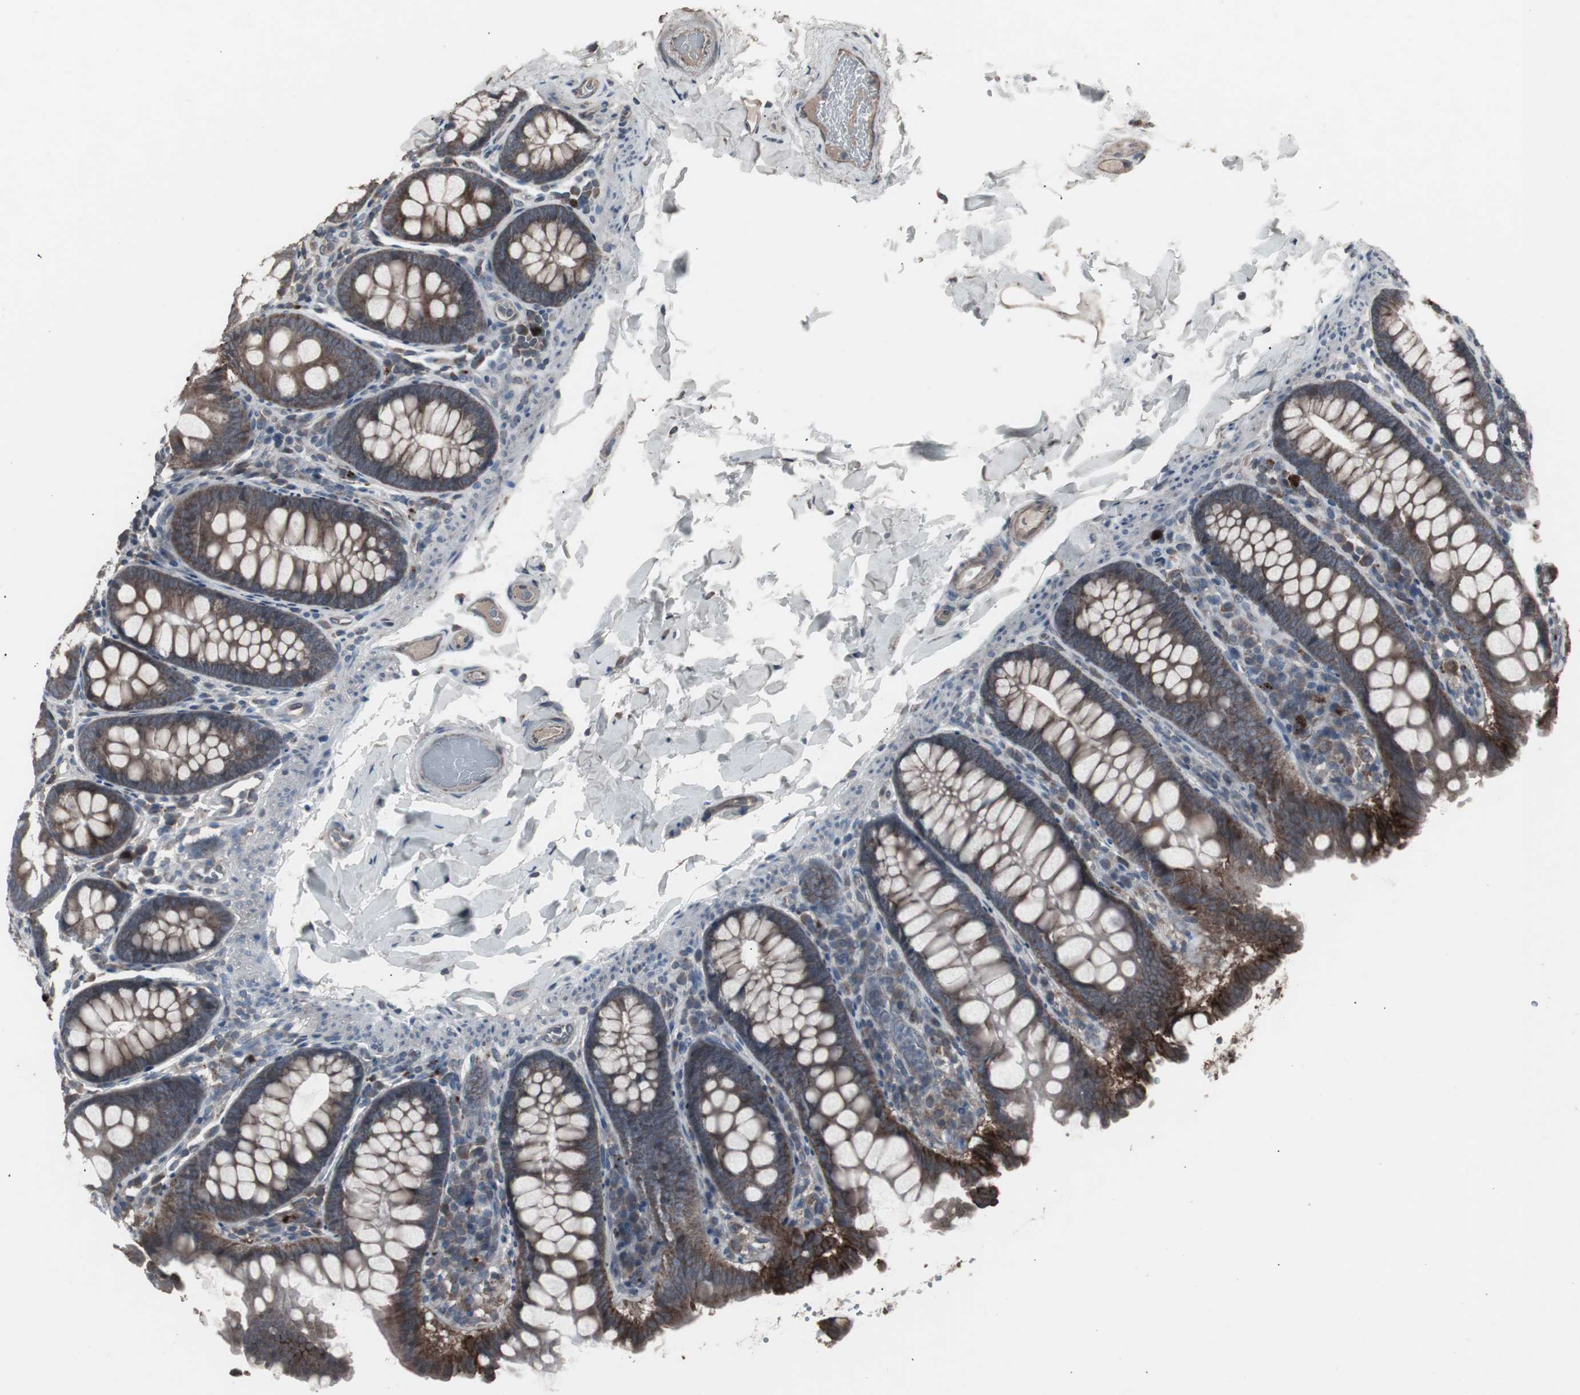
{"staining": {"intensity": "negative", "quantity": "none", "location": "none"}, "tissue": "colon", "cell_type": "Endothelial cells", "image_type": "normal", "snomed": [{"axis": "morphology", "description": "Normal tissue, NOS"}, {"axis": "topography", "description": "Colon"}], "caption": "Colon stained for a protein using IHC demonstrates no positivity endothelial cells.", "gene": "SSTR2", "patient": {"sex": "female", "age": 61}}